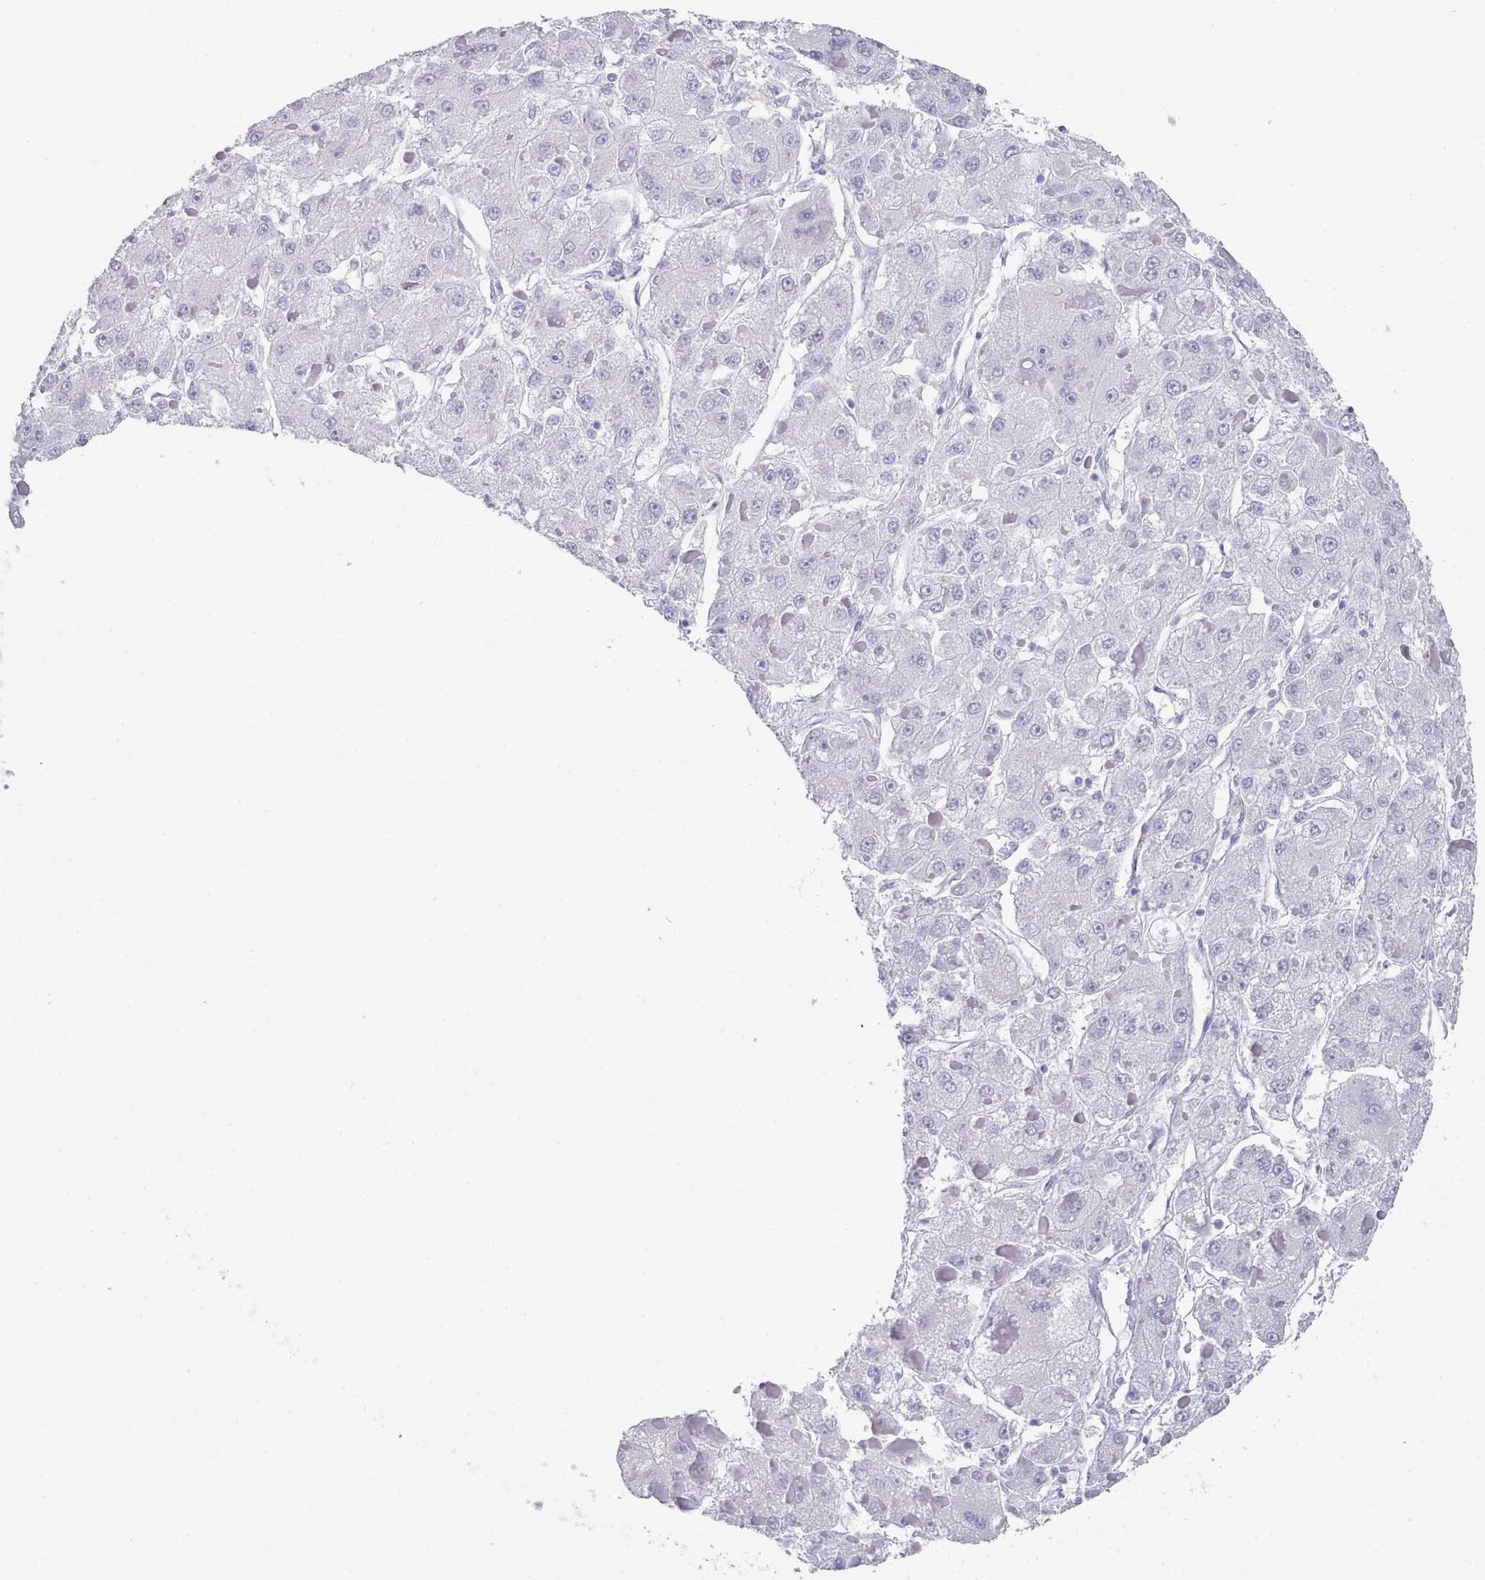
{"staining": {"intensity": "negative", "quantity": "none", "location": "none"}, "tissue": "liver cancer", "cell_type": "Tumor cells", "image_type": "cancer", "snomed": [{"axis": "morphology", "description": "Carcinoma, Hepatocellular, NOS"}, {"axis": "topography", "description": "Liver"}], "caption": "There is no significant positivity in tumor cells of liver cancer (hepatocellular carcinoma).", "gene": "LRRC37A", "patient": {"sex": "female", "age": 73}}